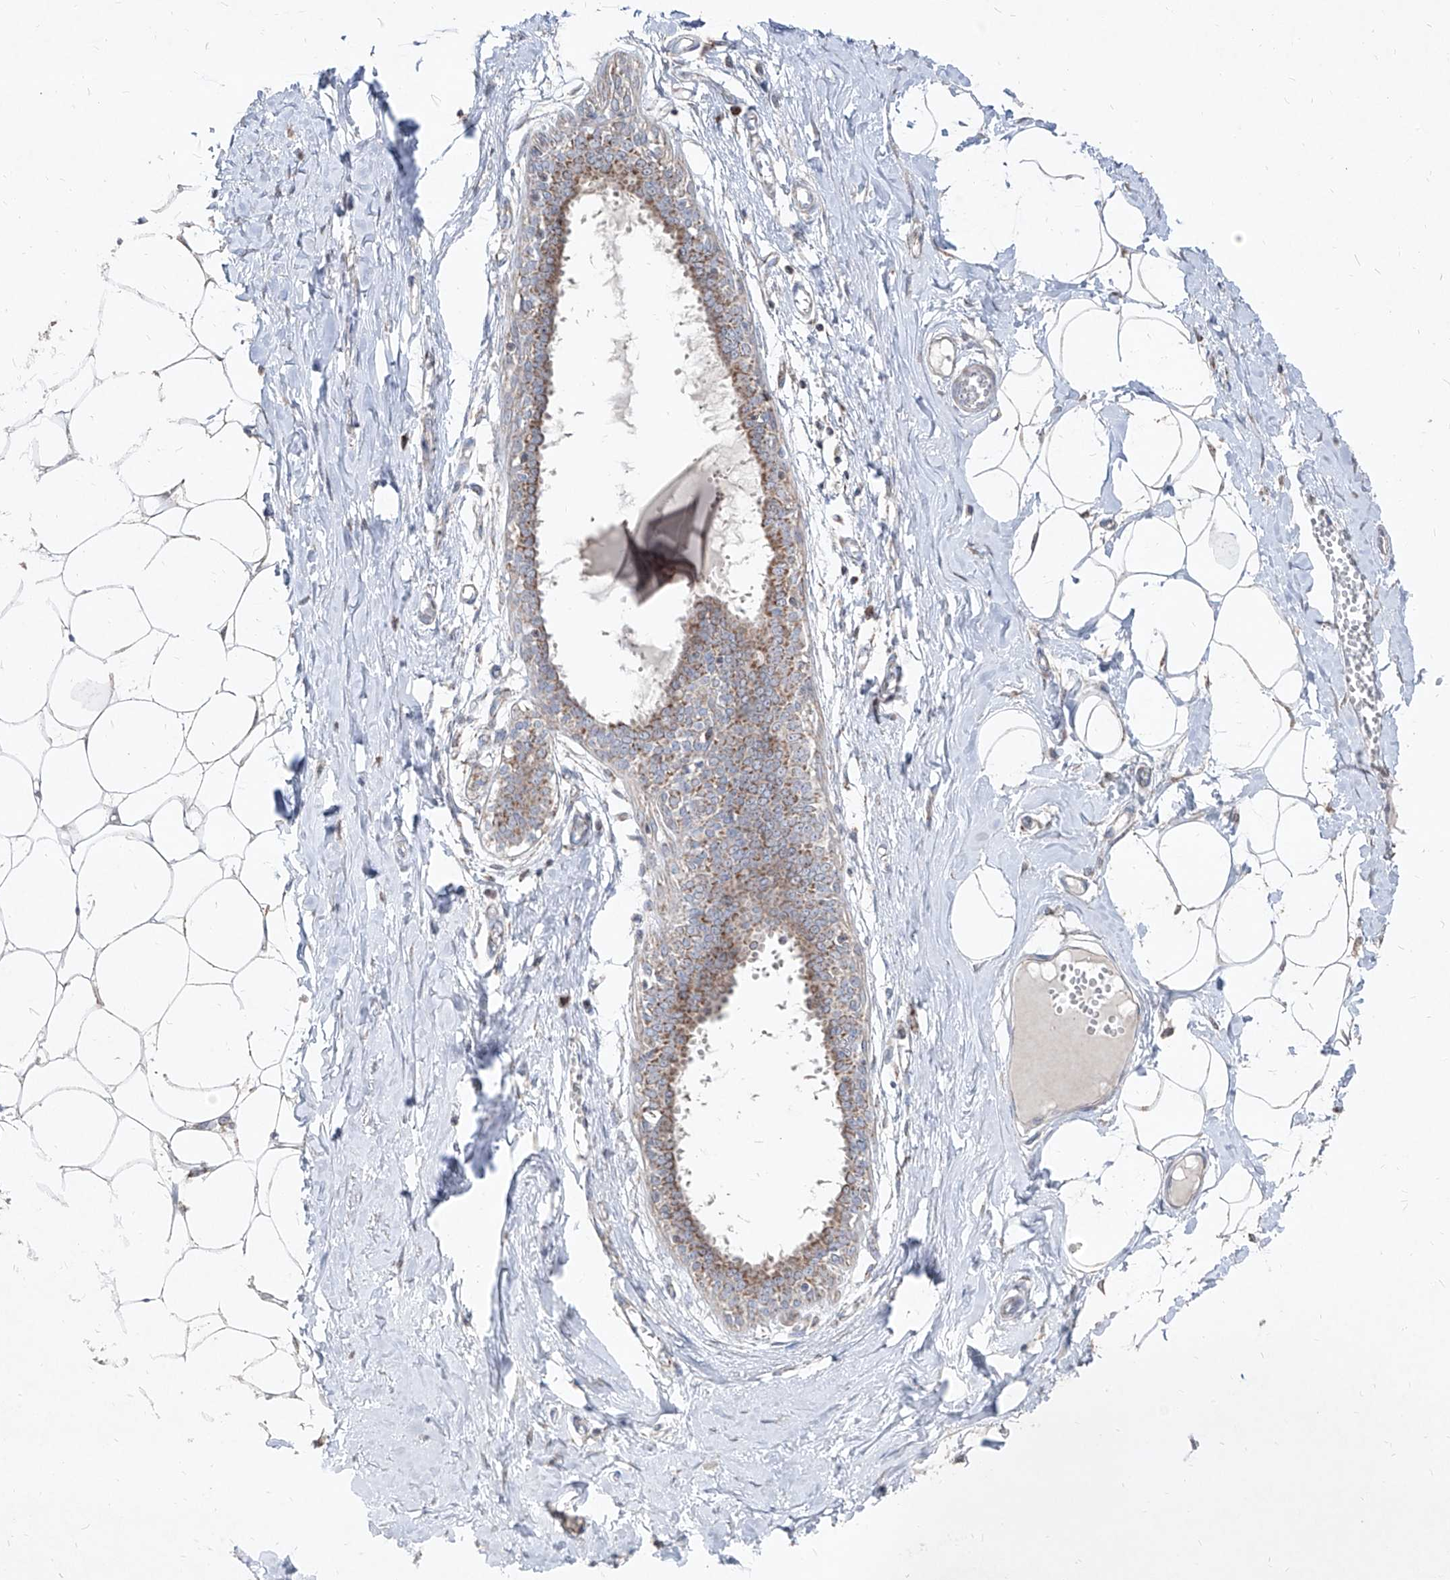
{"staining": {"intensity": "negative", "quantity": "none", "location": "none"}, "tissue": "breast", "cell_type": "Adipocytes", "image_type": "normal", "snomed": [{"axis": "morphology", "description": "Normal tissue, NOS"}, {"axis": "topography", "description": "Breast"}], "caption": "IHC image of normal breast stained for a protein (brown), which exhibits no positivity in adipocytes. The staining was performed using DAB (3,3'-diaminobenzidine) to visualize the protein expression in brown, while the nuclei were stained in blue with hematoxylin (Magnification: 20x).", "gene": "NDUFB3", "patient": {"sex": "female", "age": 27}}